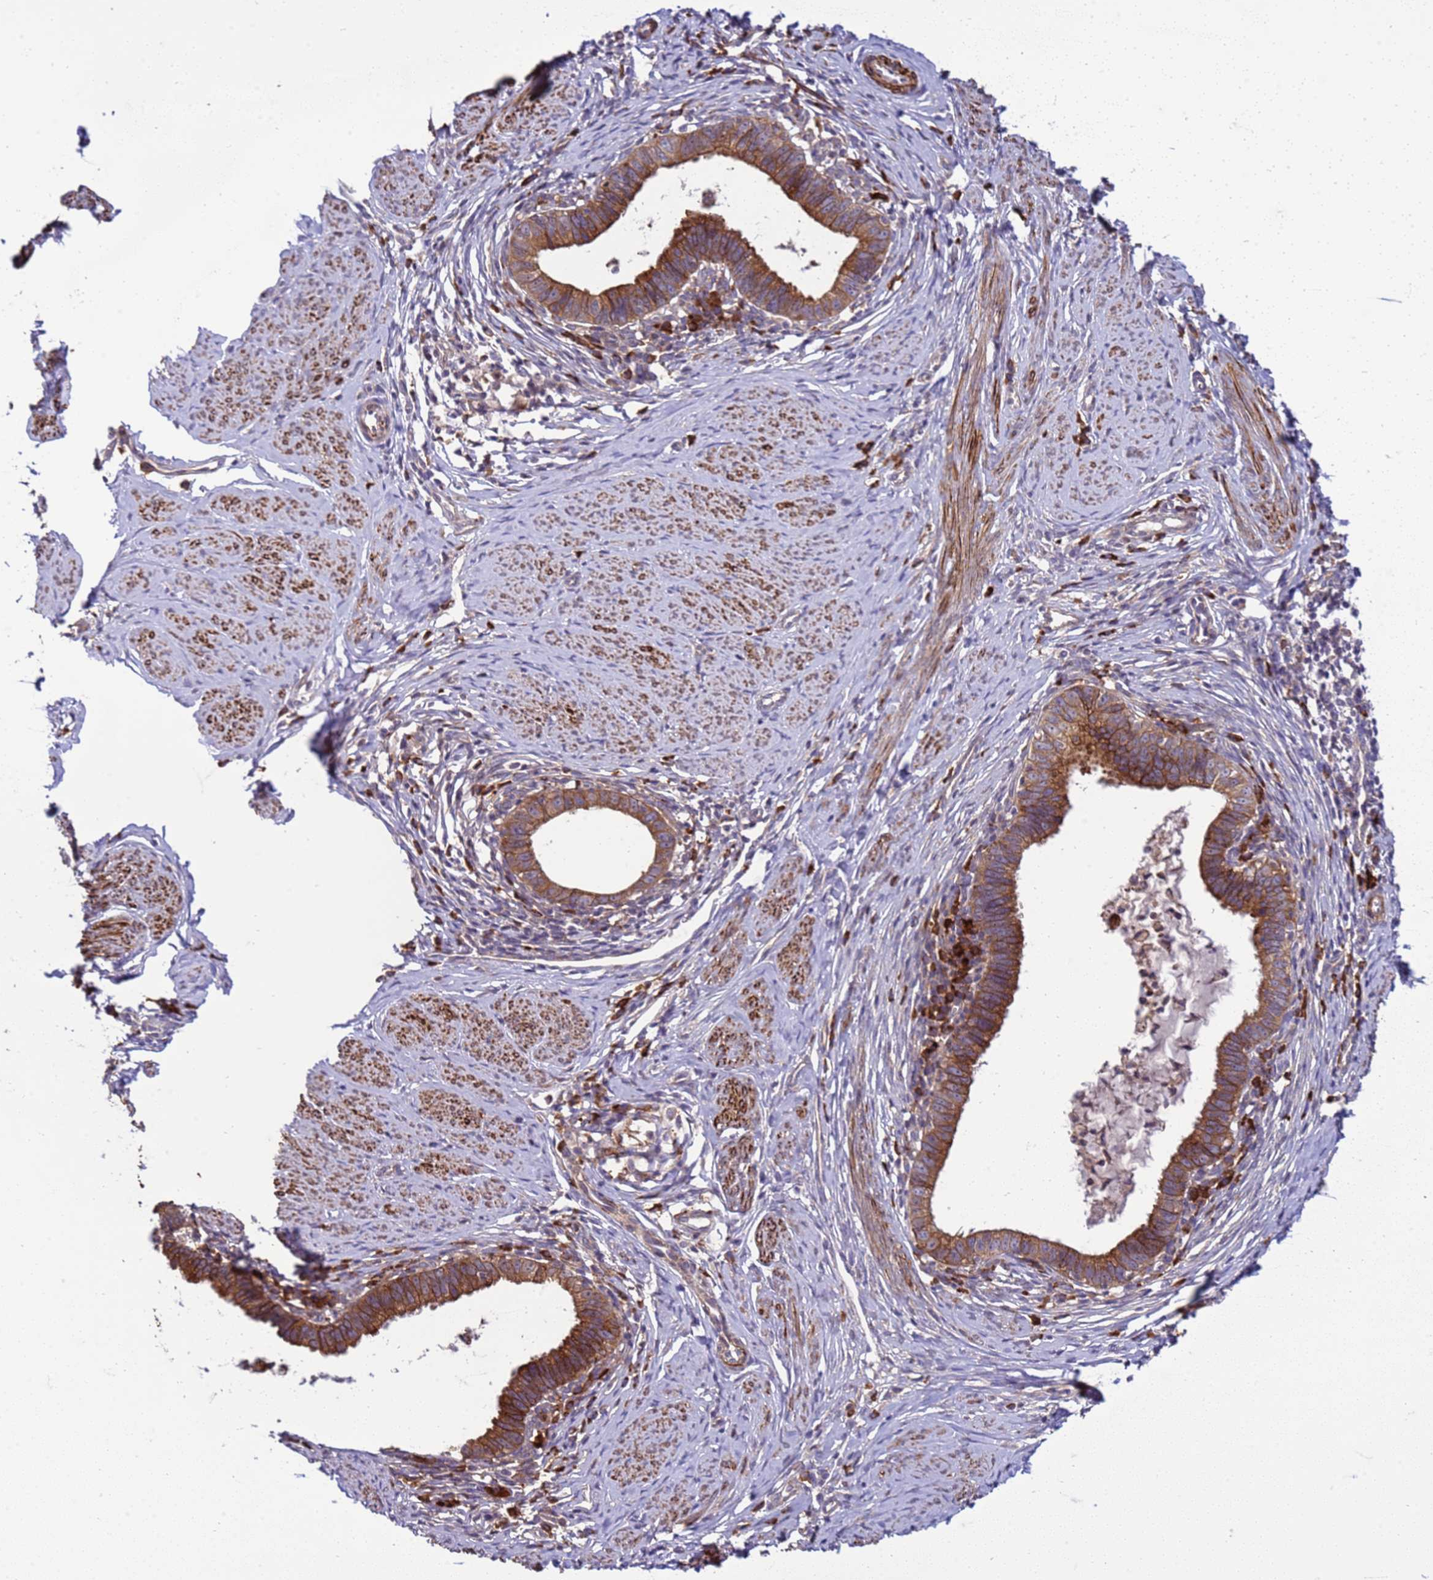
{"staining": {"intensity": "strong", "quantity": ">75%", "location": "cytoplasmic/membranous"}, "tissue": "cervical cancer", "cell_type": "Tumor cells", "image_type": "cancer", "snomed": [{"axis": "morphology", "description": "Adenocarcinoma, NOS"}, {"axis": "topography", "description": "Cervix"}], "caption": "Human adenocarcinoma (cervical) stained with a brown dye demonstrates strong cytoplasmic/membranous positive positivity in about >75% of tumor cells.", "gene": "GEN1", "patient": {"sex": "female", "age": 36}}